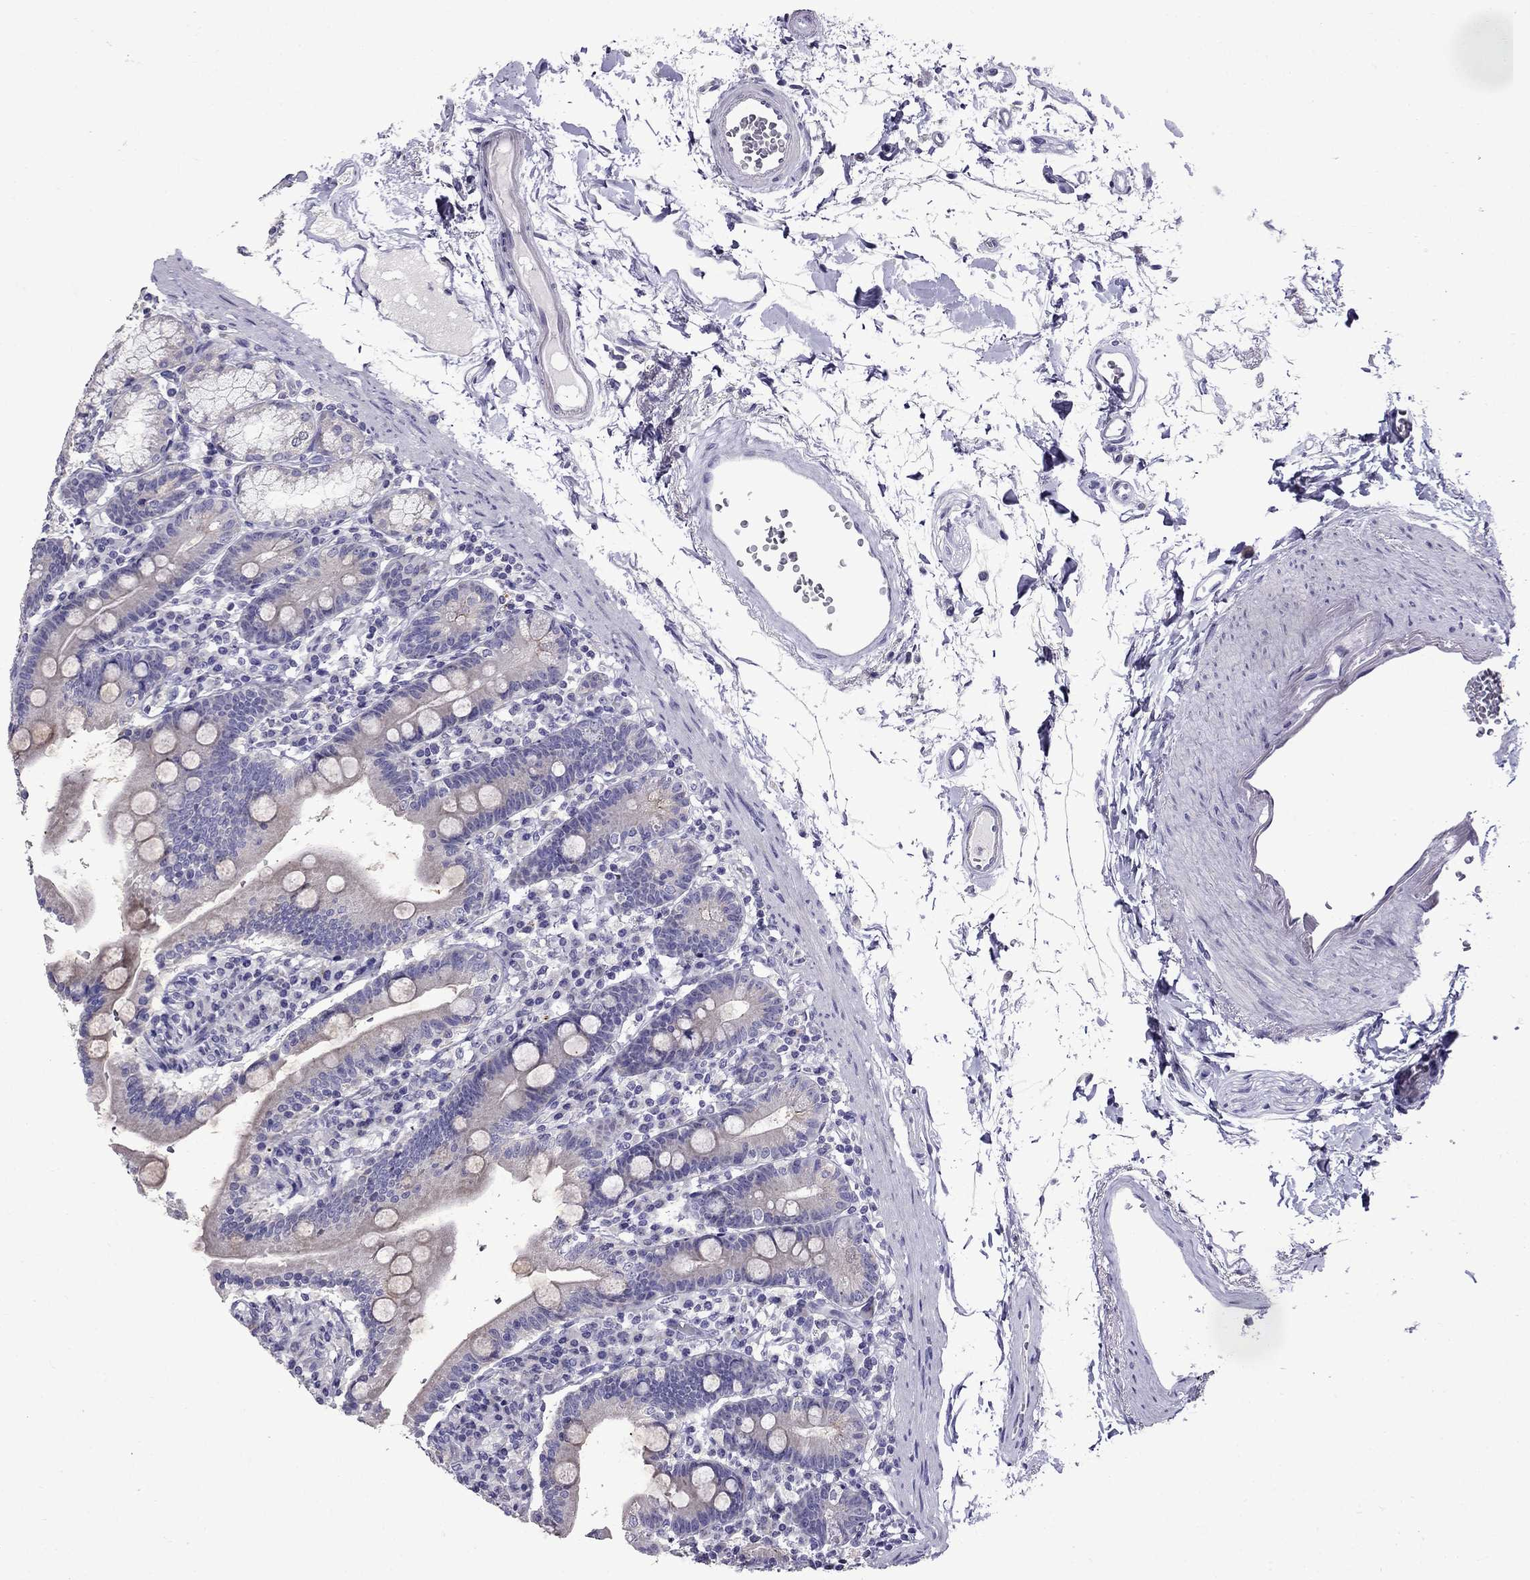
{"staining": {"intensity": "weak", "quantity": "25%-75%", "location": "cytoplasmic/membranous"}, "tissue": "duodenum", "cell_type": "Glandular cells", "image_type": "normal", "snomed": [{"axis": "morphology", "description": "Normal tissue, NOS"}, {"axis": "topography", "description": "Duodenum"}], "caption": "Protein analysis of unremarkable duodenum exhibits weak cytoplasmic/membranous positivity in about 25%-75% of glandular cells.", "gene": "OXCT2", "patient": {"sex": "female", "age": 67}}